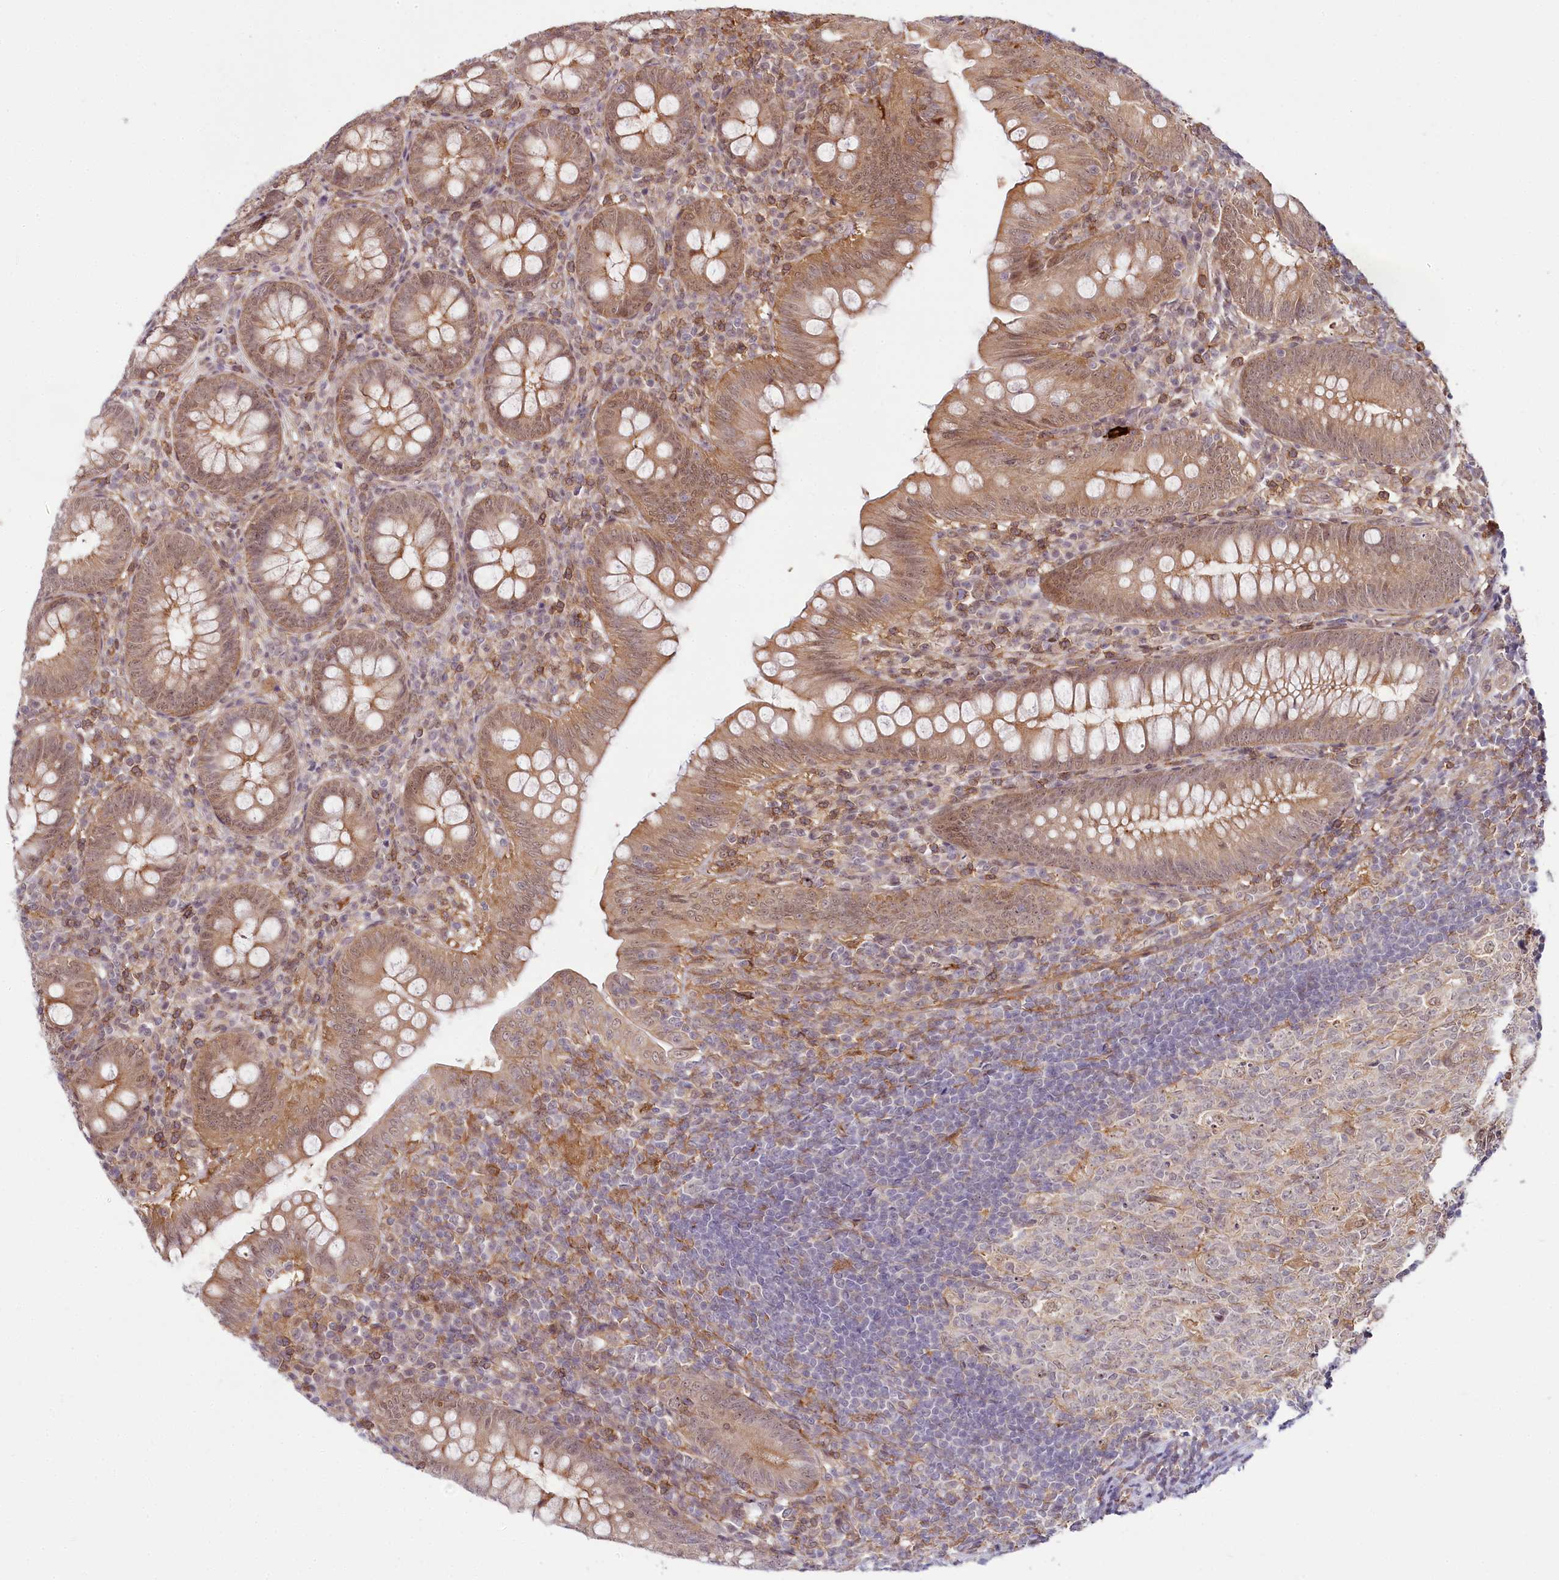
{"staining": {"intensity": "moderate", "quantity": "<25%", "location": "cytoplasmic/membranous,nuclear"}, "tissue": "appendix", "cell_type": "Glandular cells", "image_type": "normal", "snomed": [{"axis": "morphology", "description": "Normal tissue, NOS"}, {"axis": "topography", "description": "Appendix"}], "caption": "Appendix was stained to show a protein in brown. There is low levels of moderate cytoplasmic/membranous,nuclear expression in about <25% of glandular cells. (DAB IHC, brown staining for protein, blue staining for nuclei).", "gene": "TUBGCP2", "patient": {"sex": "male", "age": 14}}